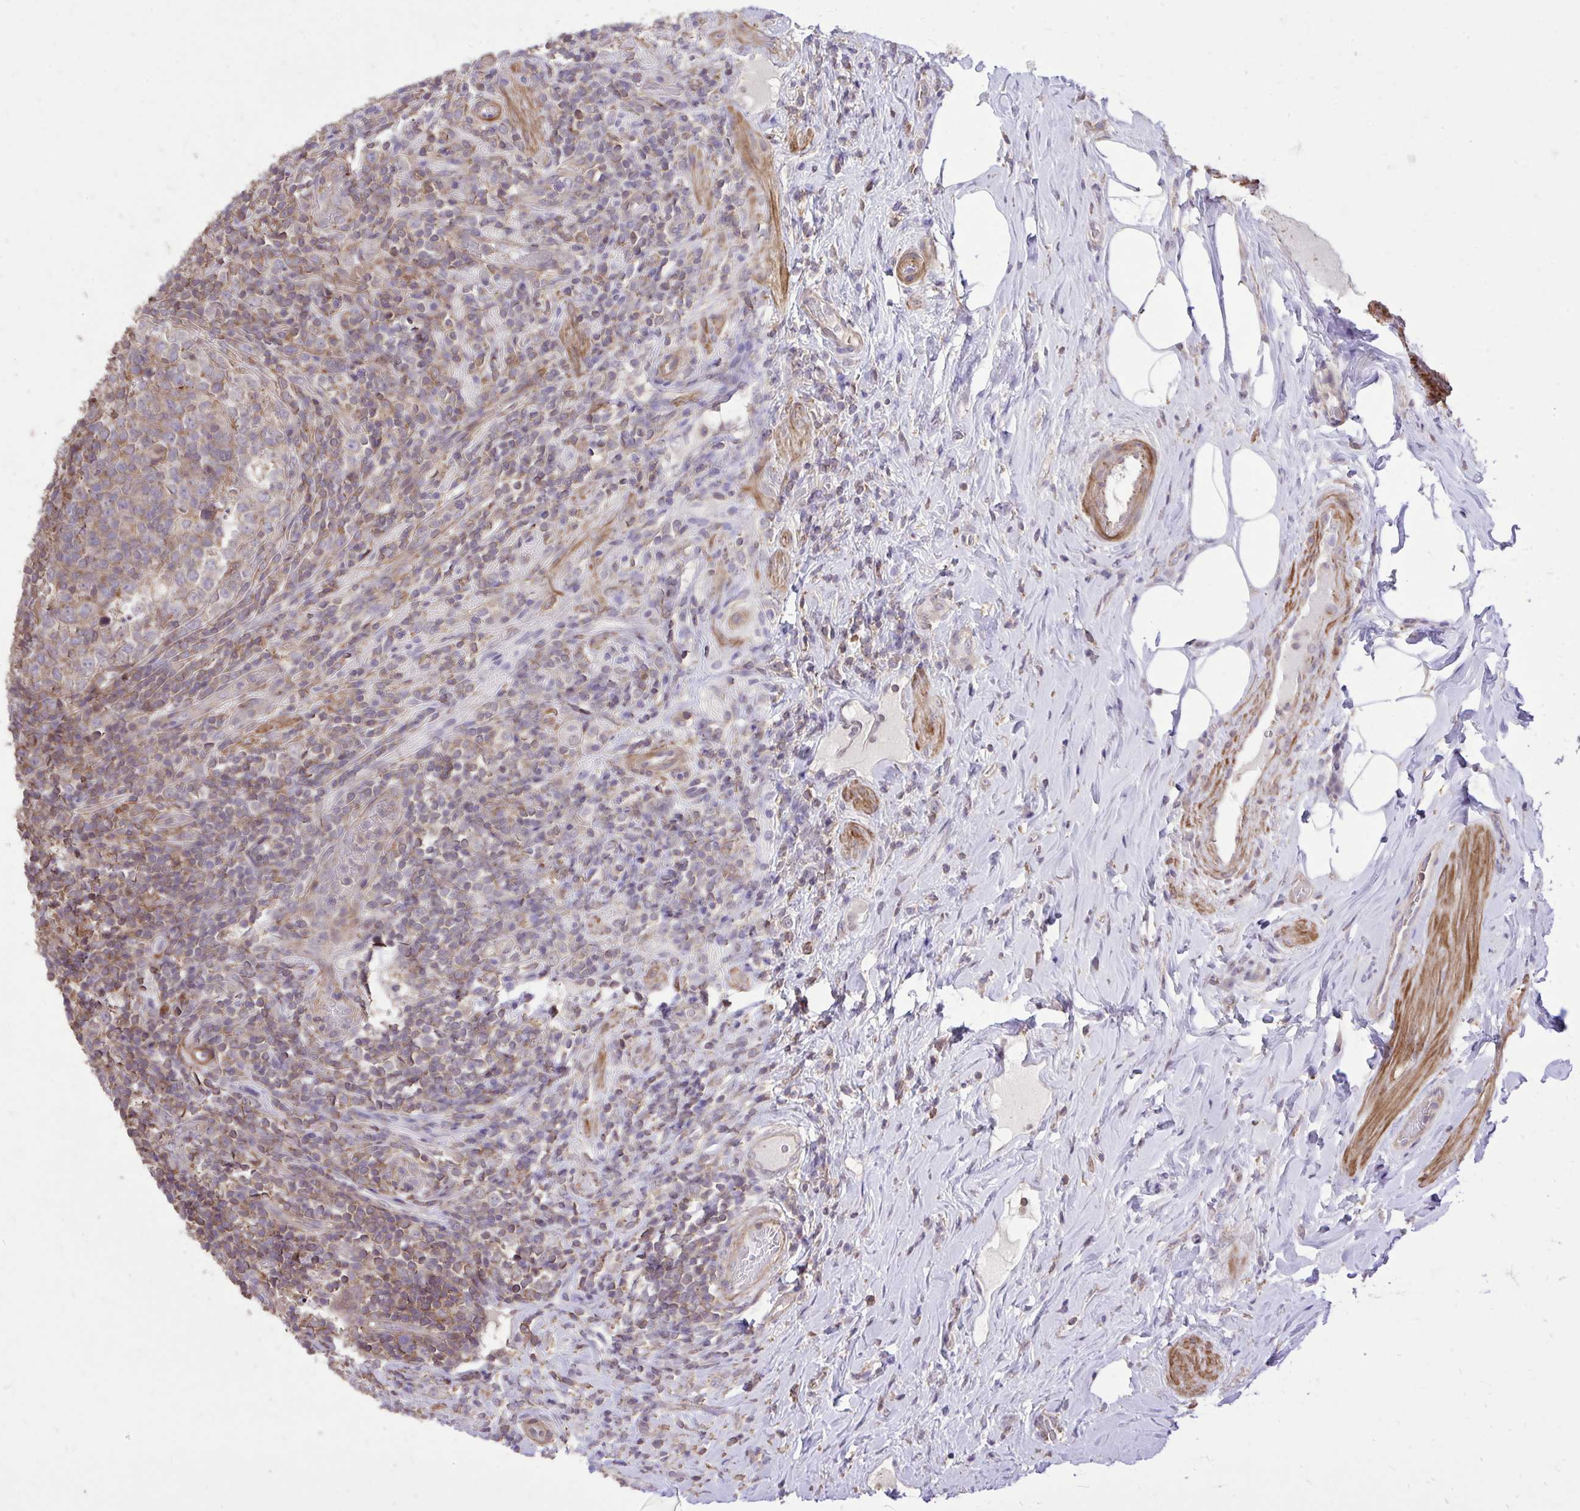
{"staining": {"intensity": "moderate", "quantity": "25%-75%", "location": "cytoplasmic/membranous"}, "tissue": "appendix", "cell_type": "Glandular cells", "image_type": "normal", "snomed": [{"axis": "morphology", "description": "Normal tissue, NOS"}, {"axis": "topography", "description": "Appendix"}], "caption": "Immunohistochemistry histopathology image of unremarkable human appendix stained for a protein (brown), which shows medium levels of moderate cytoplasmic/membranous positivity in approximately 25%-75% of glandular cells.", "gene": "IGFL2", "patient": {"sex": "female", "age": 43}}